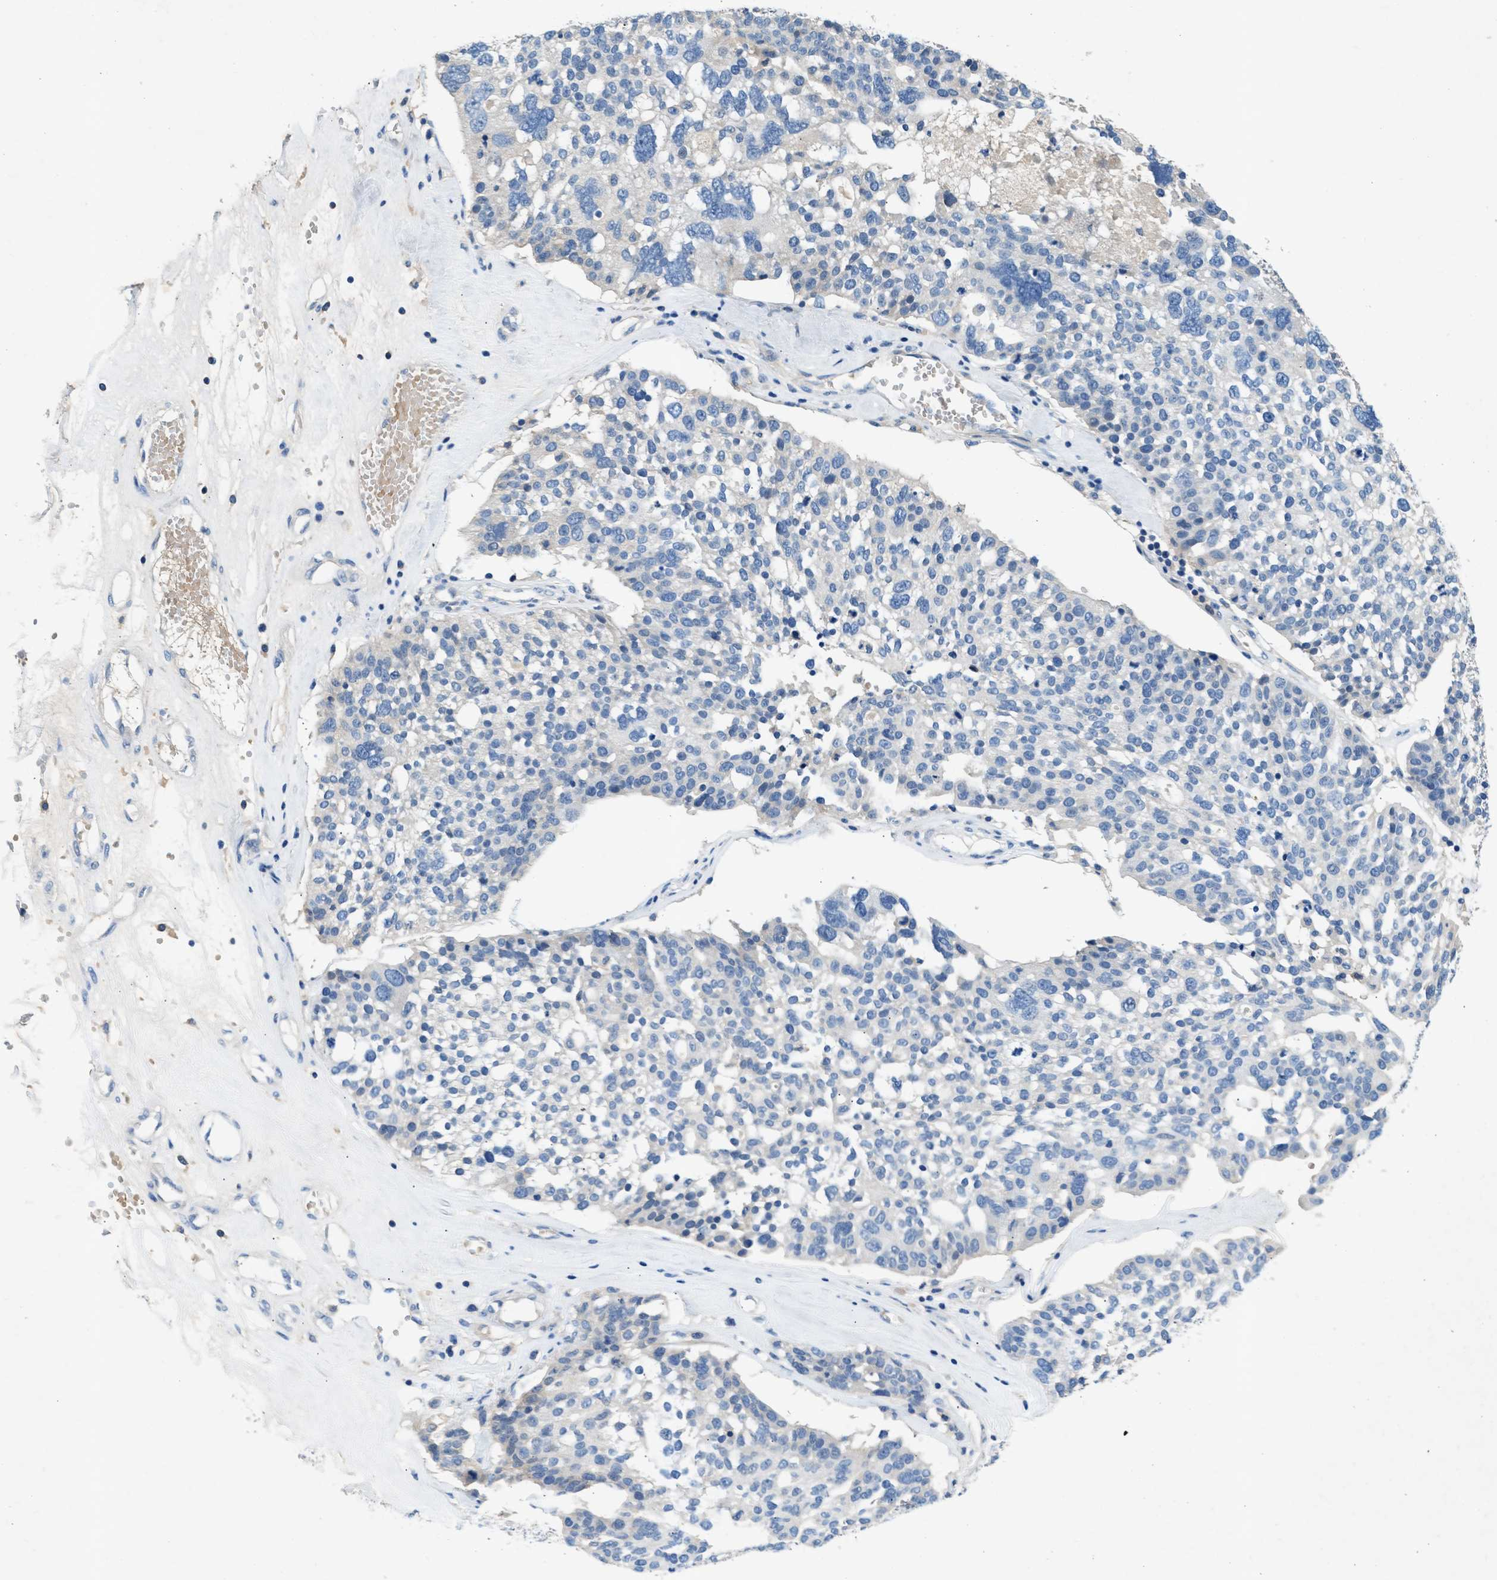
{"staining": {"intensity": "negative", "quantity": "none", "location": "none"}, "tissue": "ovarian cancer", "cell_type": "Tumor cells", "image_type": "cancer", "snomed": [{"axis": "morphology", "description": "Cystadenocarcinoma, serous, NOS"}, {"axis": "topography", "description": "Ovary"}], "caption": "High magnification brightfield microscopy of serous cystadenocarcinoma (ovarian) stained with DAB (brown) and counterstained with hematoxylin (blue): tumor cells show no significant staining.", "gene": "RWDD2B", "patient": {"sex": "female", "age": 59}}